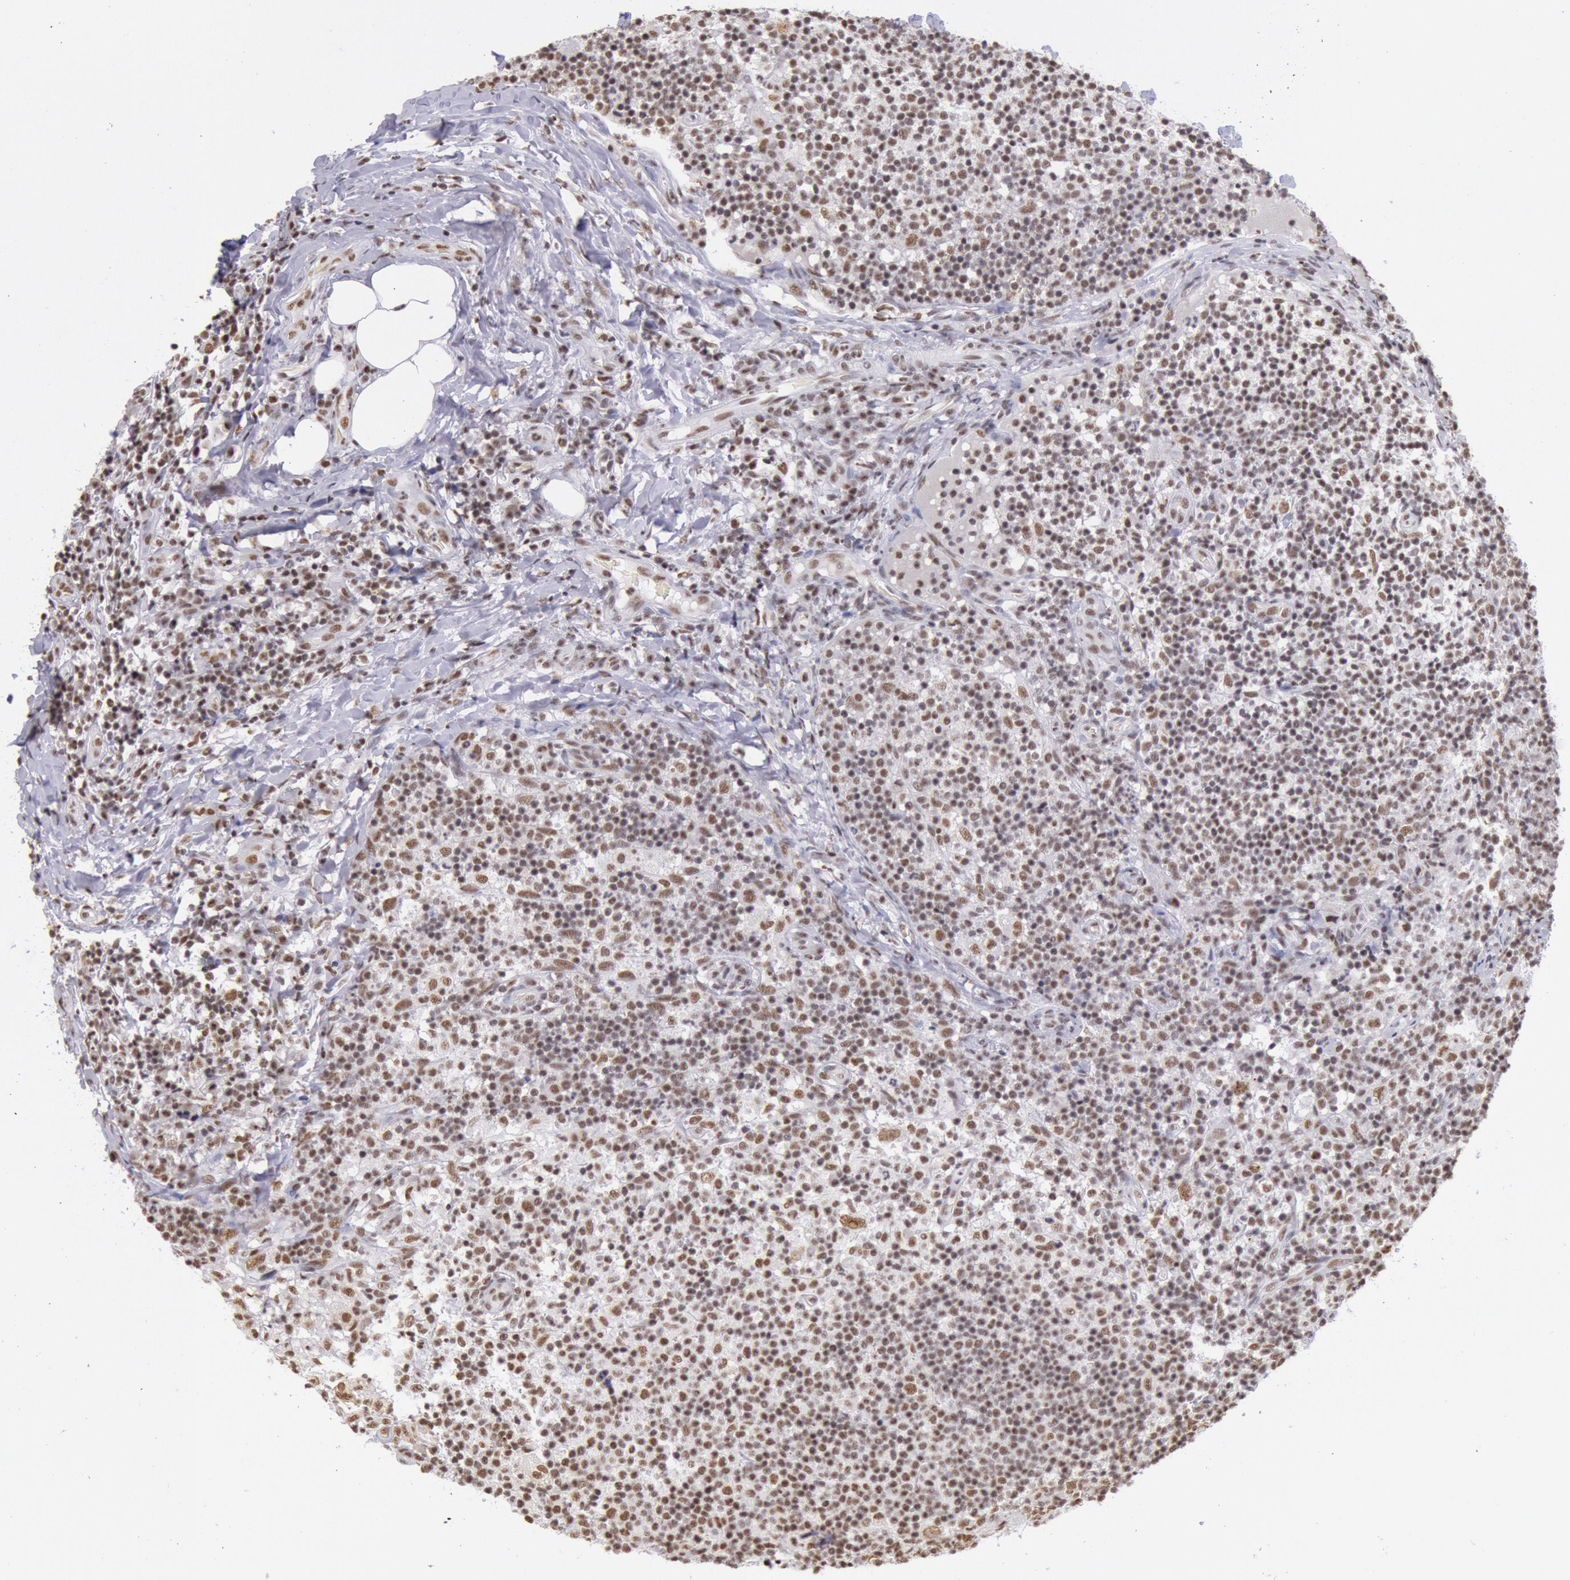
{"staining": {"intensity": "moderate", "quantity": "25%-75%", "location": "nuclear"}, "tissue": "lymph node", "cell_type": "Germinal center cells", "image_type": "normal", "snomed": [{"axis": "morphology", "description": "Normal tissue, NOS"}, {"axis": "morphology", "description": "Inflammation, NOS"}, {"axis": "topography", "description": "Lymph node"}], "caption": "Unremarkable lymph node was stained to show a protein in brown. There is medium levels of moderate nuclear positivity in about 25%-75% of germinal center cells.", "gene": "SNRPD3", "patient": {"sex": "male", "age": 46}}